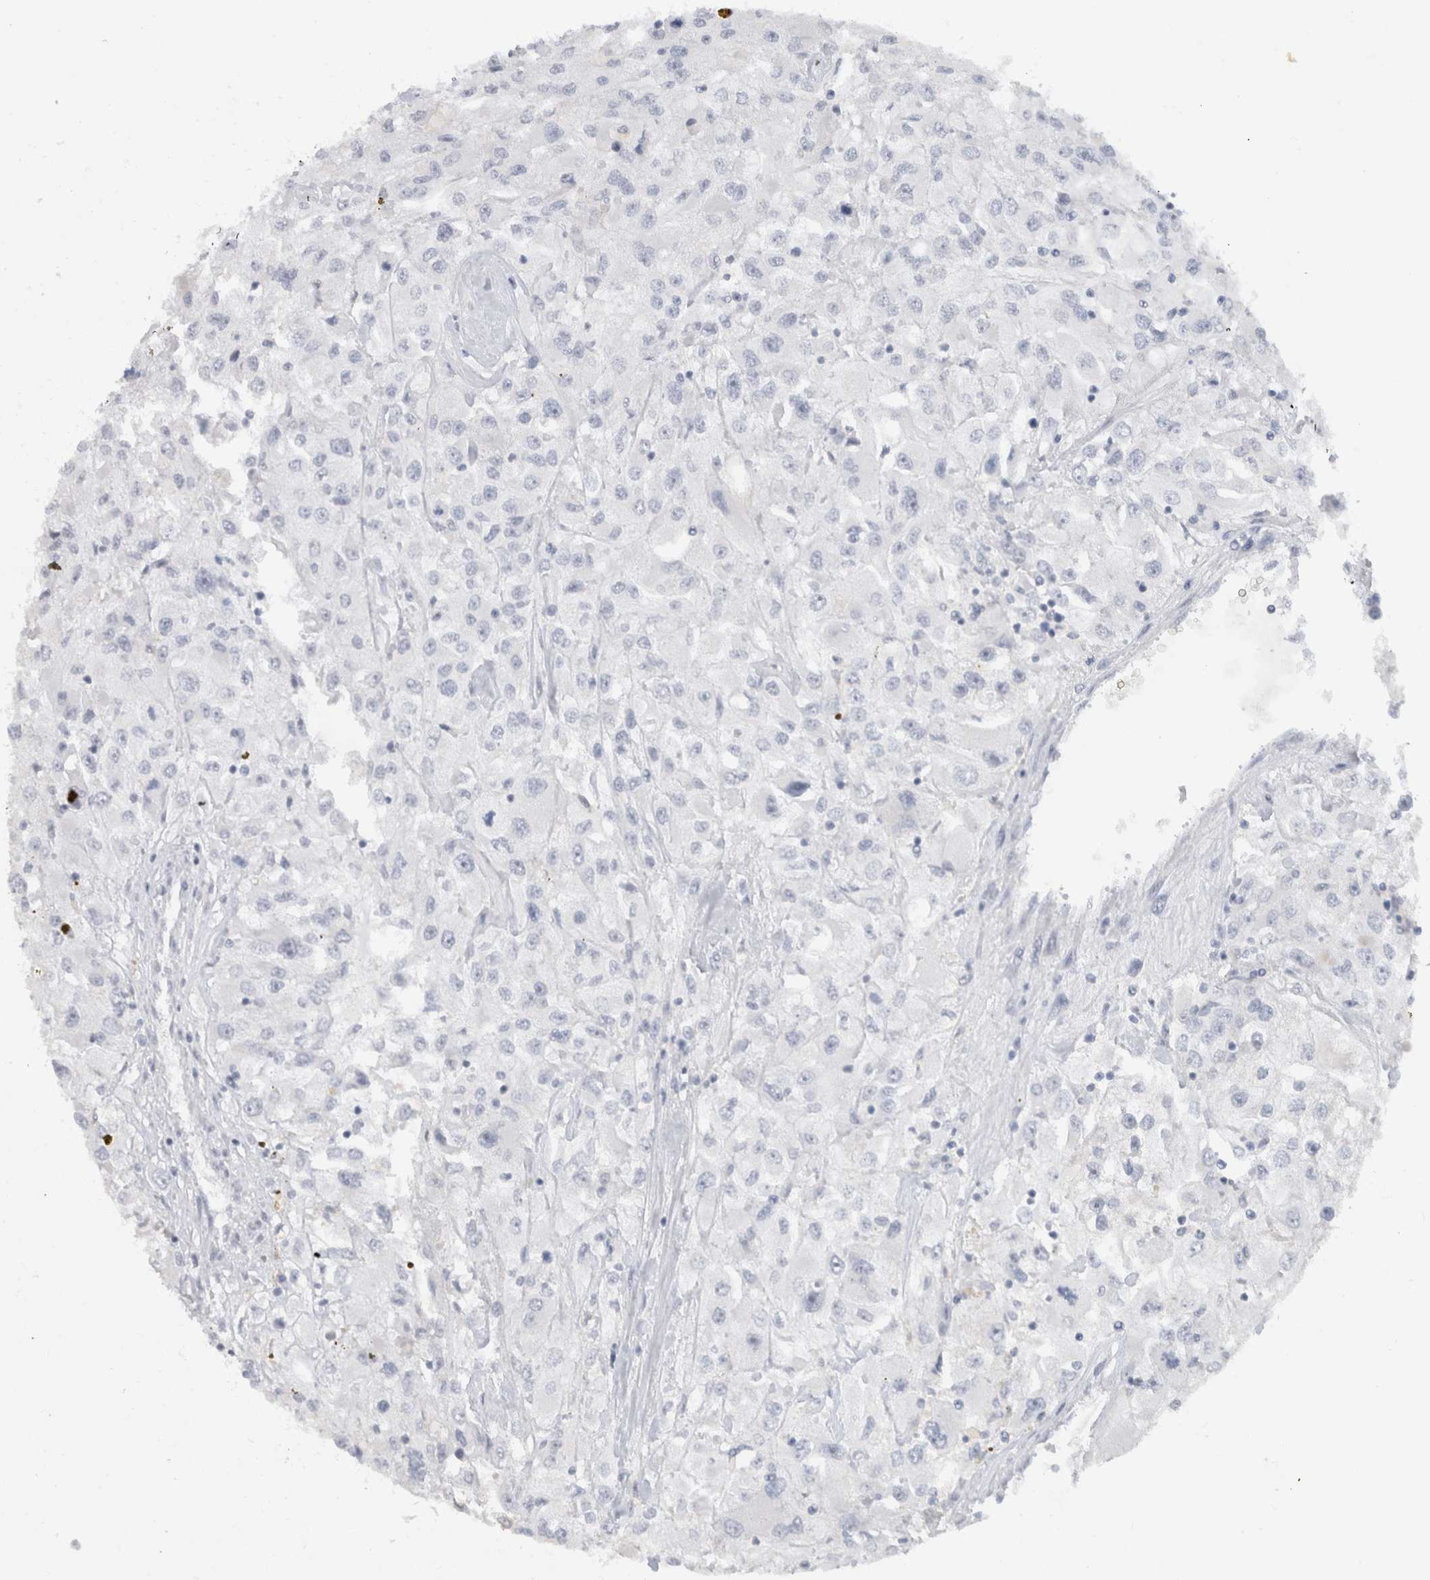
{"staining": {"intensity": "negative", "quantity": "none", "location": "none"}, "tissue": "renal cancer", "cell_type": "Tumor cells", "image_type": "cancer", "snomed": [{"axis": "morphology", "description": "Adenocarcinoma, NOS"}, {"axis": "topography", "description": "Kidney"}], "caption": "A histopathology image of human renal cancer is negative for staining in tumor cells.", "gene": "FMR1NB", "patient": {"sex": "female", "age": 52}}